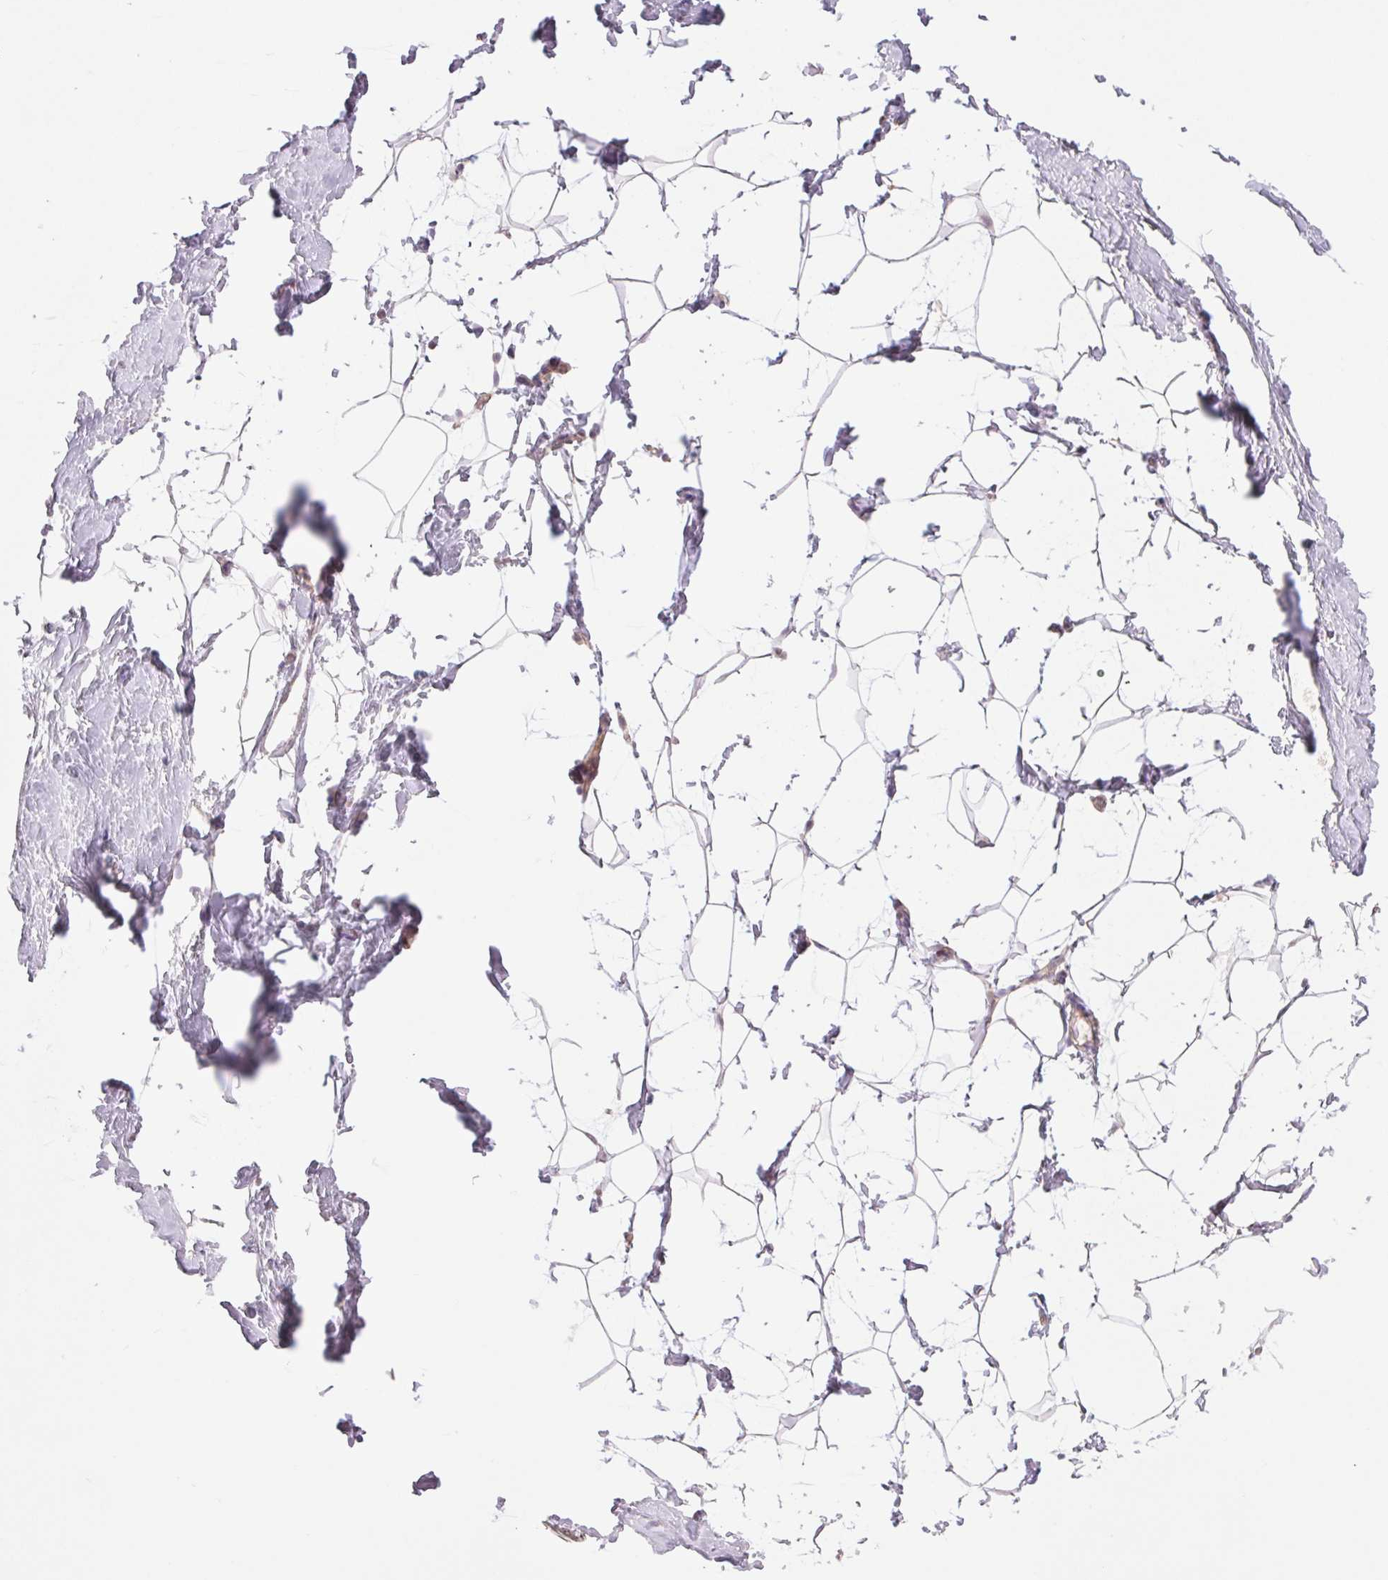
{"staining": {"intensity": "negative", "quantity": "none", "location": "none"}, "tissue": "breast", "cell_type": "Adipocytes", "image_type": "normal", "snomed": [{"axis": "morphology", "description": "Normal tissue, NOS"}, {"axis": "topography", "description": "Breast"}], "caption": "Immunohistochemistry (IHC) image of normal breast stained for a protein (brown), which exhibits no expression in adipocytes.", "gene": "METTL17", "patient": {"sex": "female", "age": 32}}